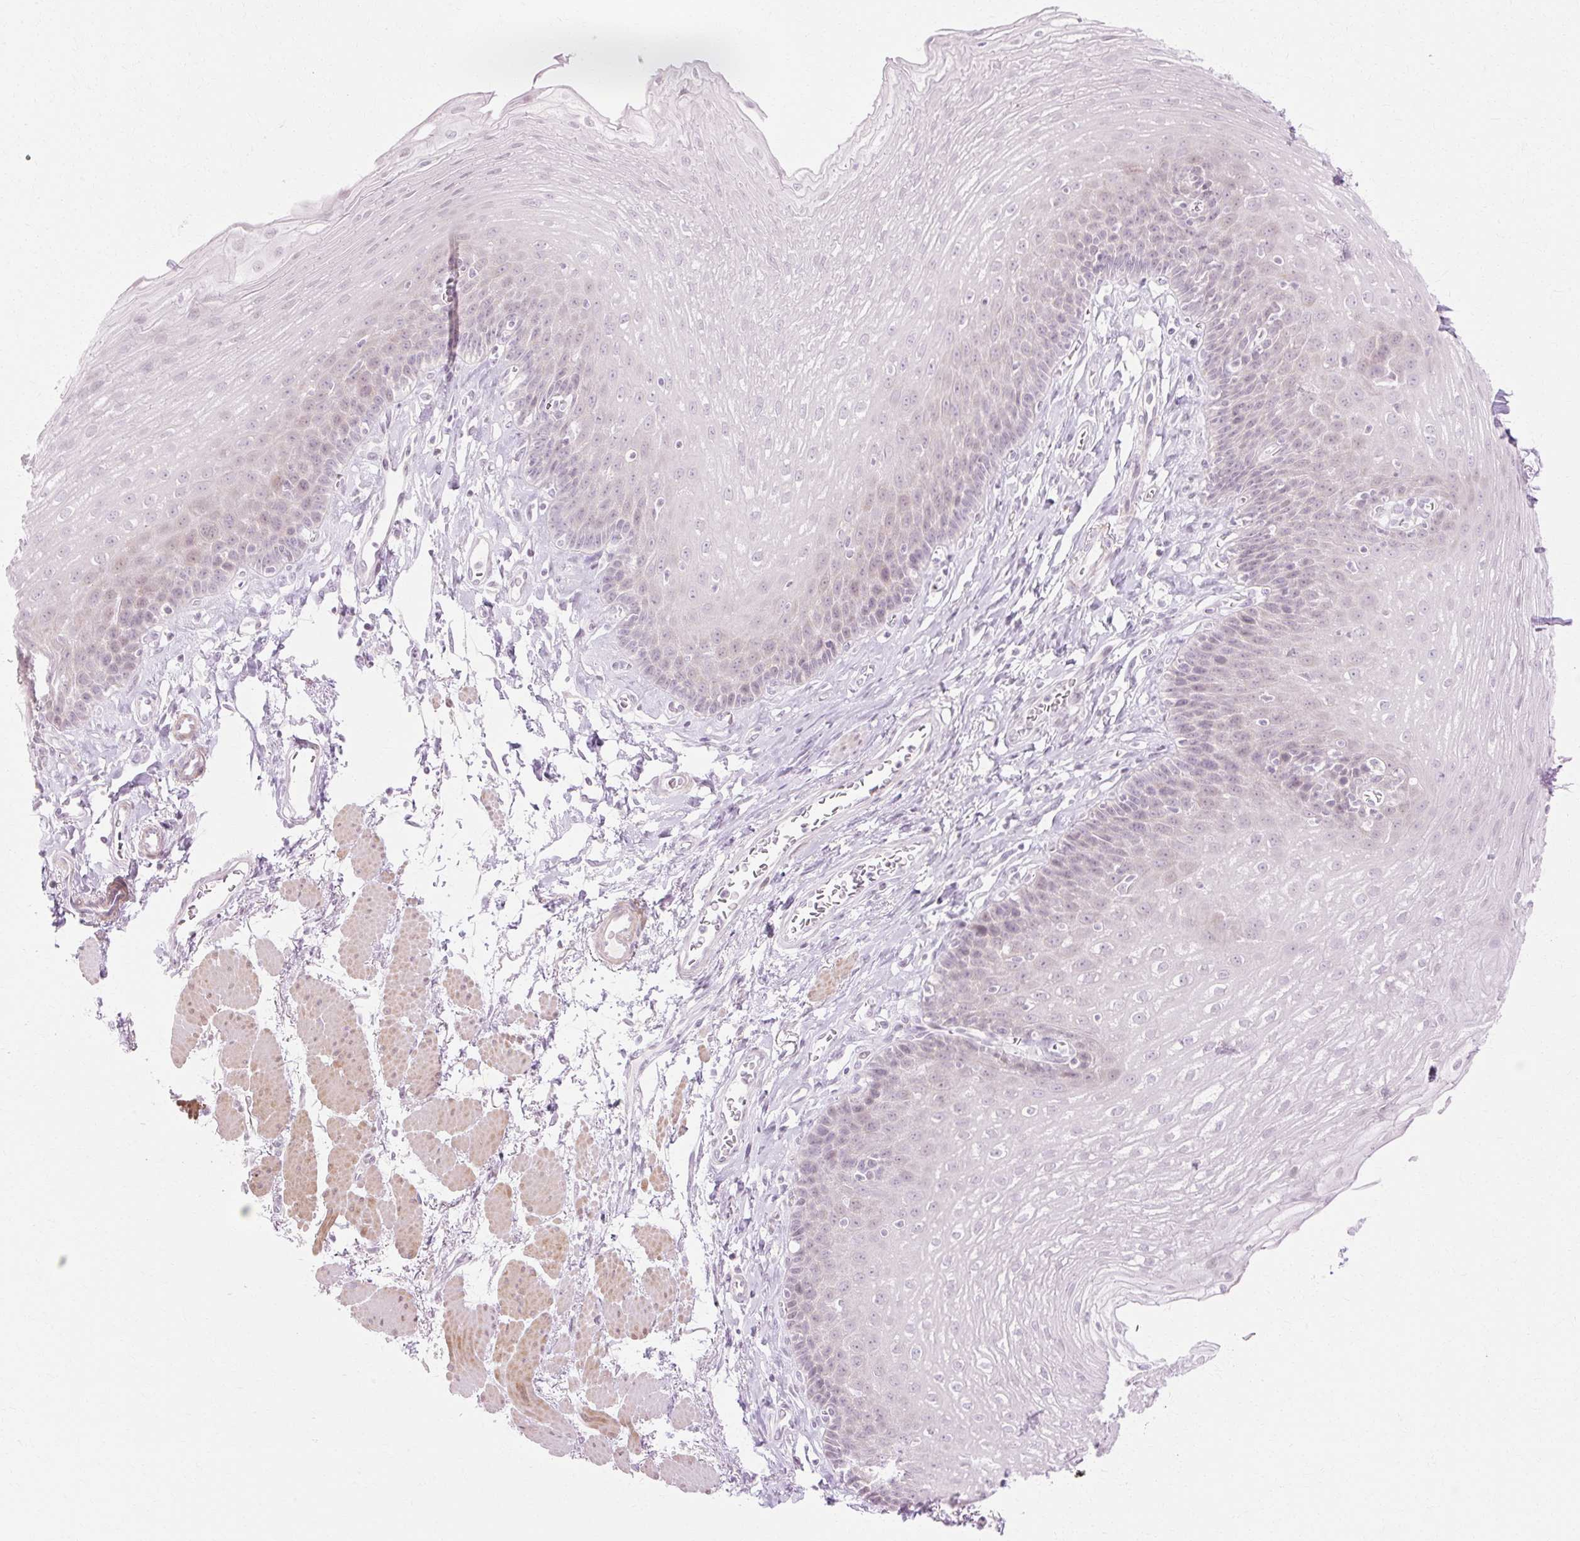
{"staining": {"intensity": "negative", "quantity": "none", "location": "none"}, "tissue": "esophagus", "cell_type": "Squamous epithelial cells", "image_type": "normal", "snomed": [{"axis": "morphology", "description": "Normal tissue, NOS"}, {"axis": "topography", "description": "Esophagus"}], "caption": "Micrograph shows no protein expression in squamous epithelial cells of unremarkable esophagus.", "gene": "C3orf49", "patient": {"sex": "female", "age": 81}}